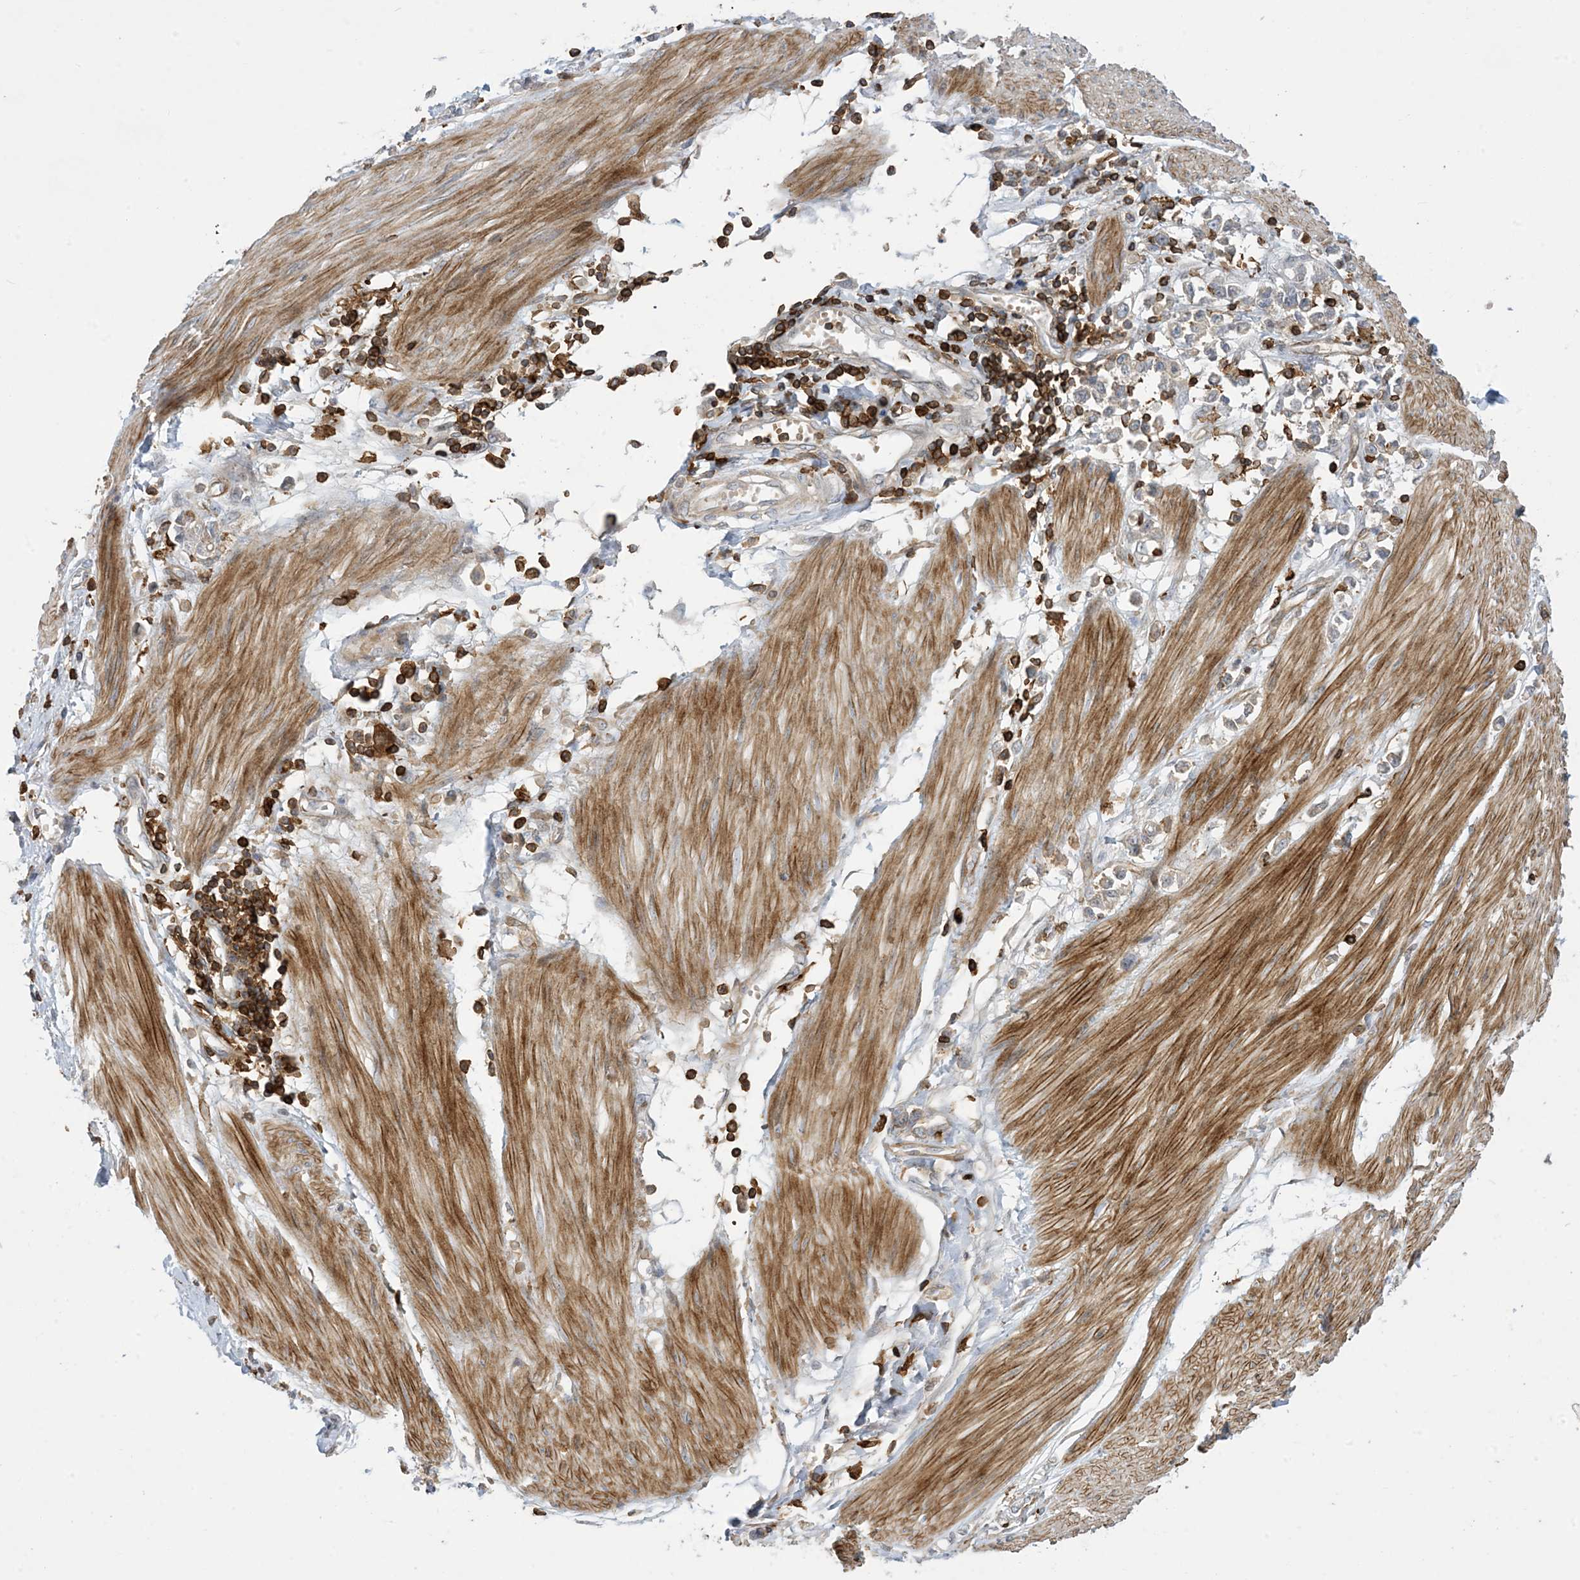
{"staining": {"intensity": "weak", "quantity": "<25%", "location": "cytoplasmic/membranous"}, "tissue": "stomach cancer", "cell_type": "Tumor cells", "image_type": "cancer", "snomed": [{"axis": "morphology", "description": "Adenocarcinoma, NOS"}, {"axis": "topography", "description": "Stomach"}], "caption": "An image of human stomach cancer (adenocarcinoma) is negative for staining in tumor cells.", "gene": "AK9", "patient": {"sex": "female", "age": 76}}